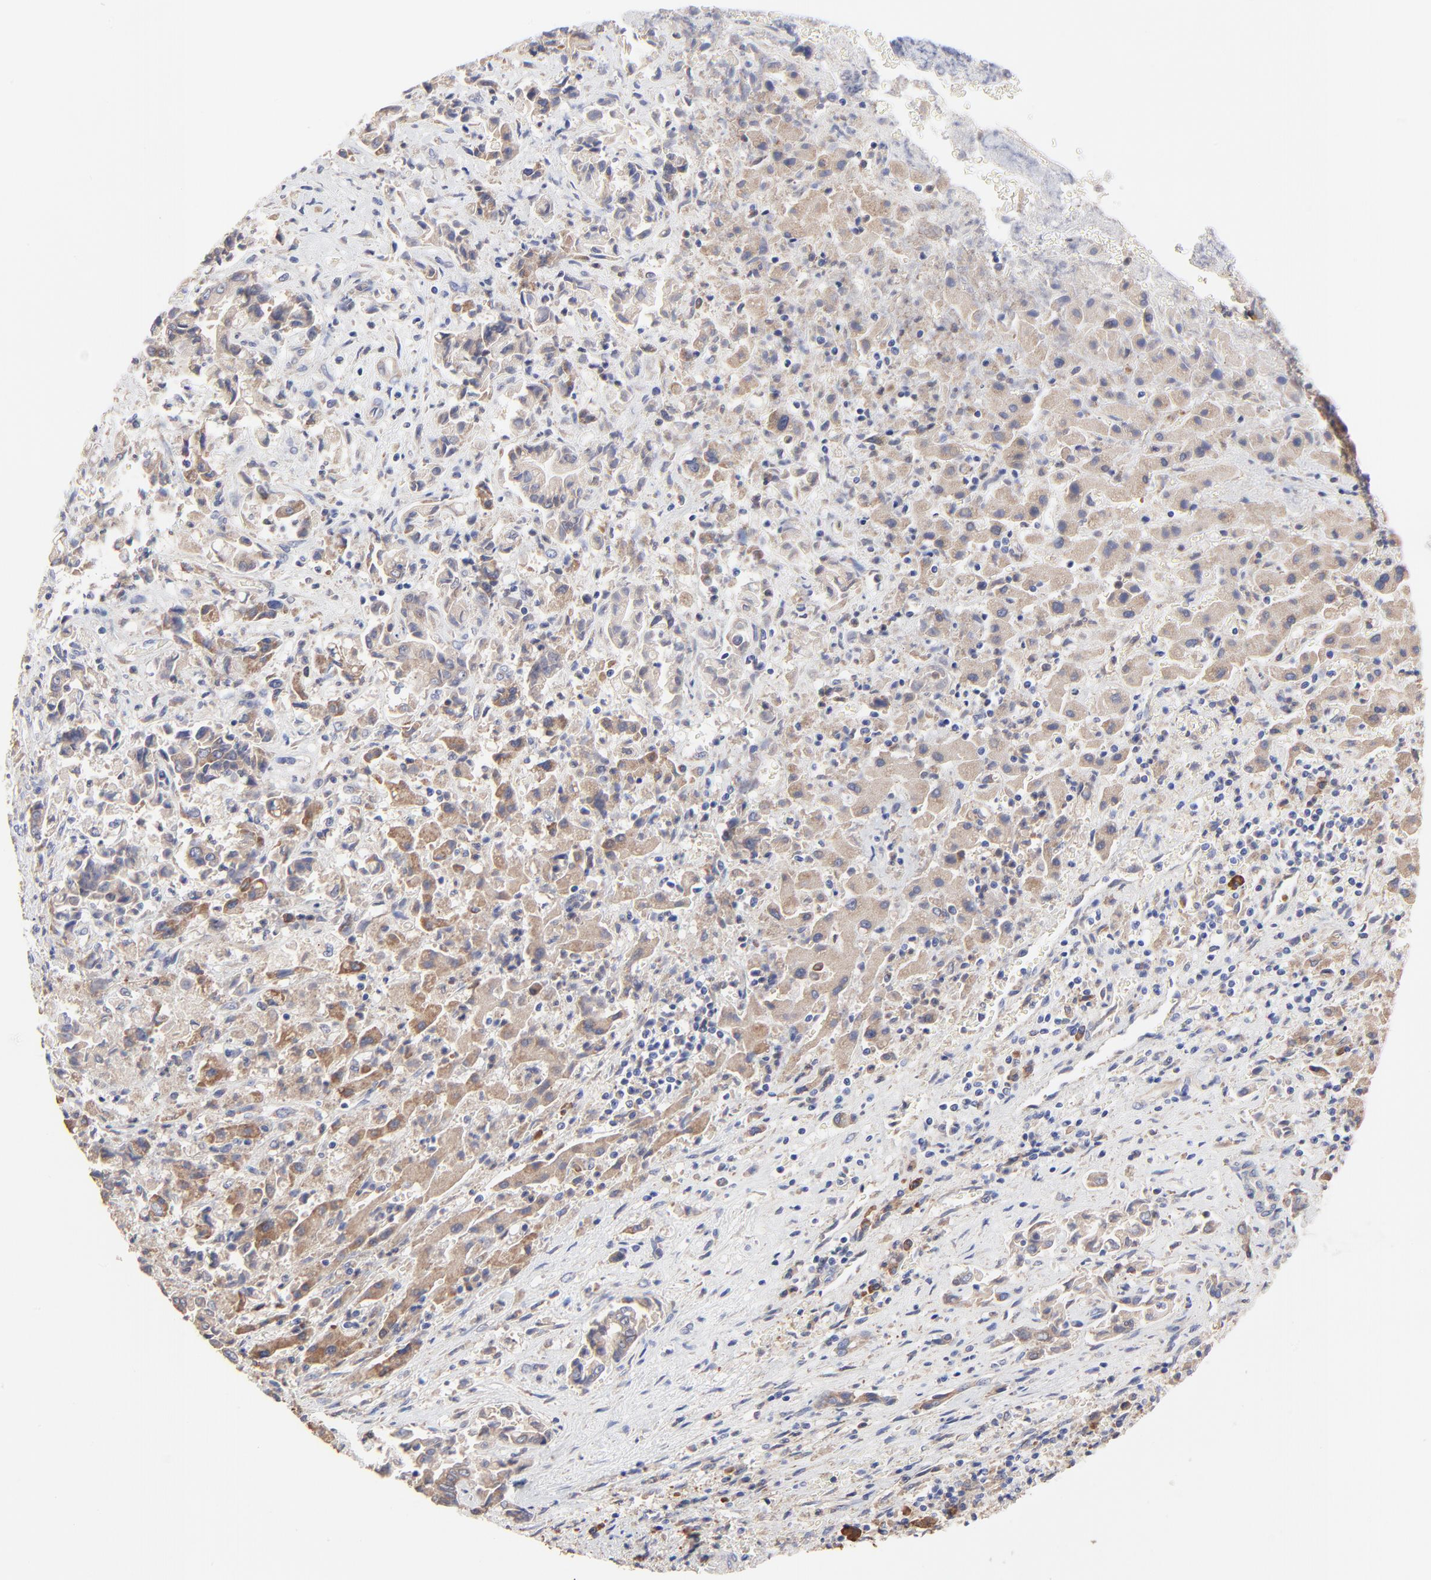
{"staining": {"intensity": "moderate", "quantity": ">75%", "location": "cytoplasmic/membranous"}, "tissue": "liver cancer", "cell_type": "Tumor cells", "image_type": "cancer", "snomed": [{"axis": "morphology", "description": "Cholangiocarcinoma"}, {"axis": "topography", "description": "Liver"}], "caption": "Liver cholangiocarcinoma stained for a protein (brown) displays moderate cytoplasmic/membranous positive positivity in approximately >75% of tumor cells.", "gene": "PPFIBP2", "patient": {"sex": "male", "age": 57}}